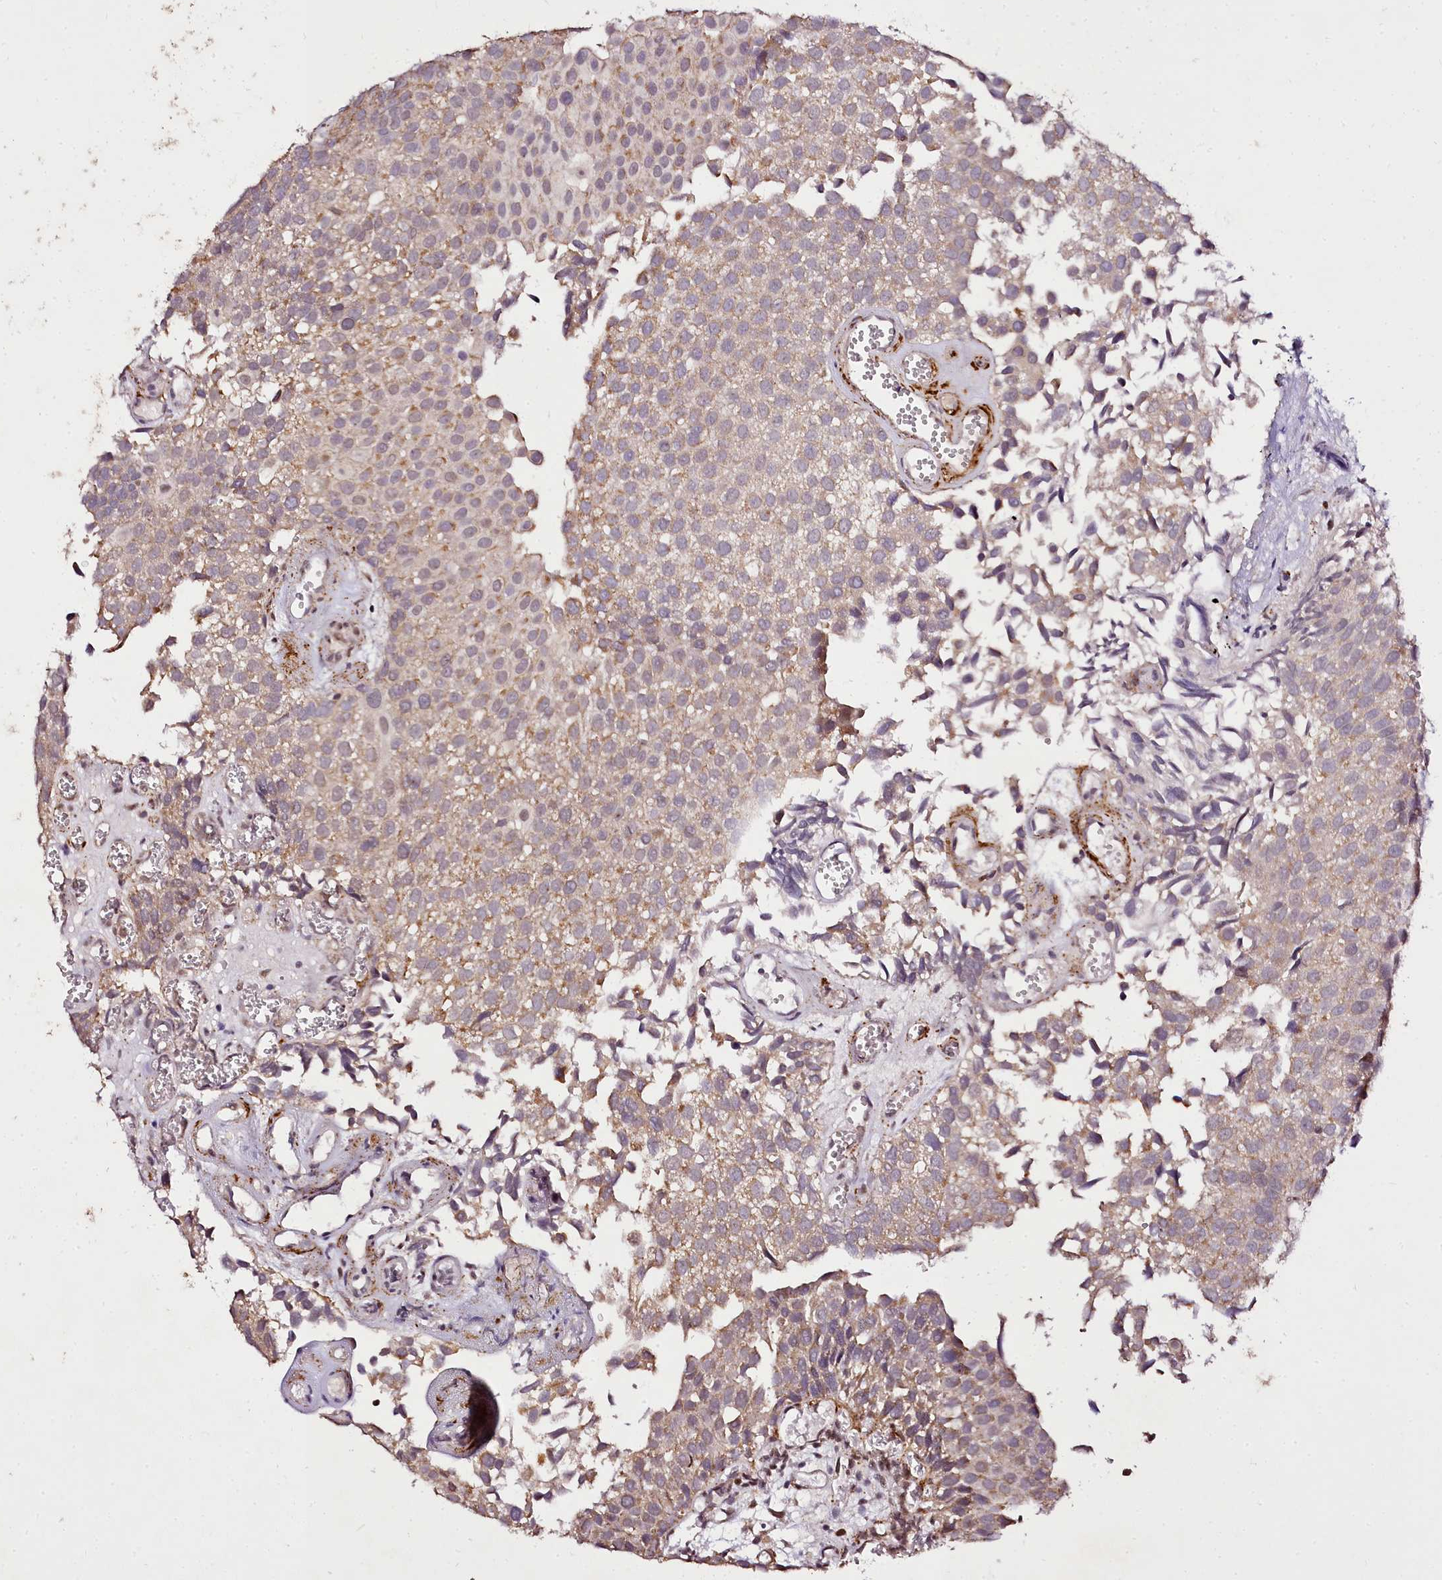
{"staining": {"intensity": "moderate", "quantity": "<25%", "location": "cytoplasmic/membranous"}, "tissue": "urothelial cancer", "cell_type": "Tumor cells", "image_type": "cancer", "snomed": [{"axis": "morphology", "description": "Urothelial carcinoma, Low grade"}, {"axis": "topography", "description": "Urinary bladder"}], "caption": "The photomicrograph reveals staining of urothelial carcinoma (low-grade), revealing moderate cytoplasmic/membranous protein positivity (brown color) within tumor cells.", "gene": "EDIL3", "patient": {"sex": "male", "age": 88}}